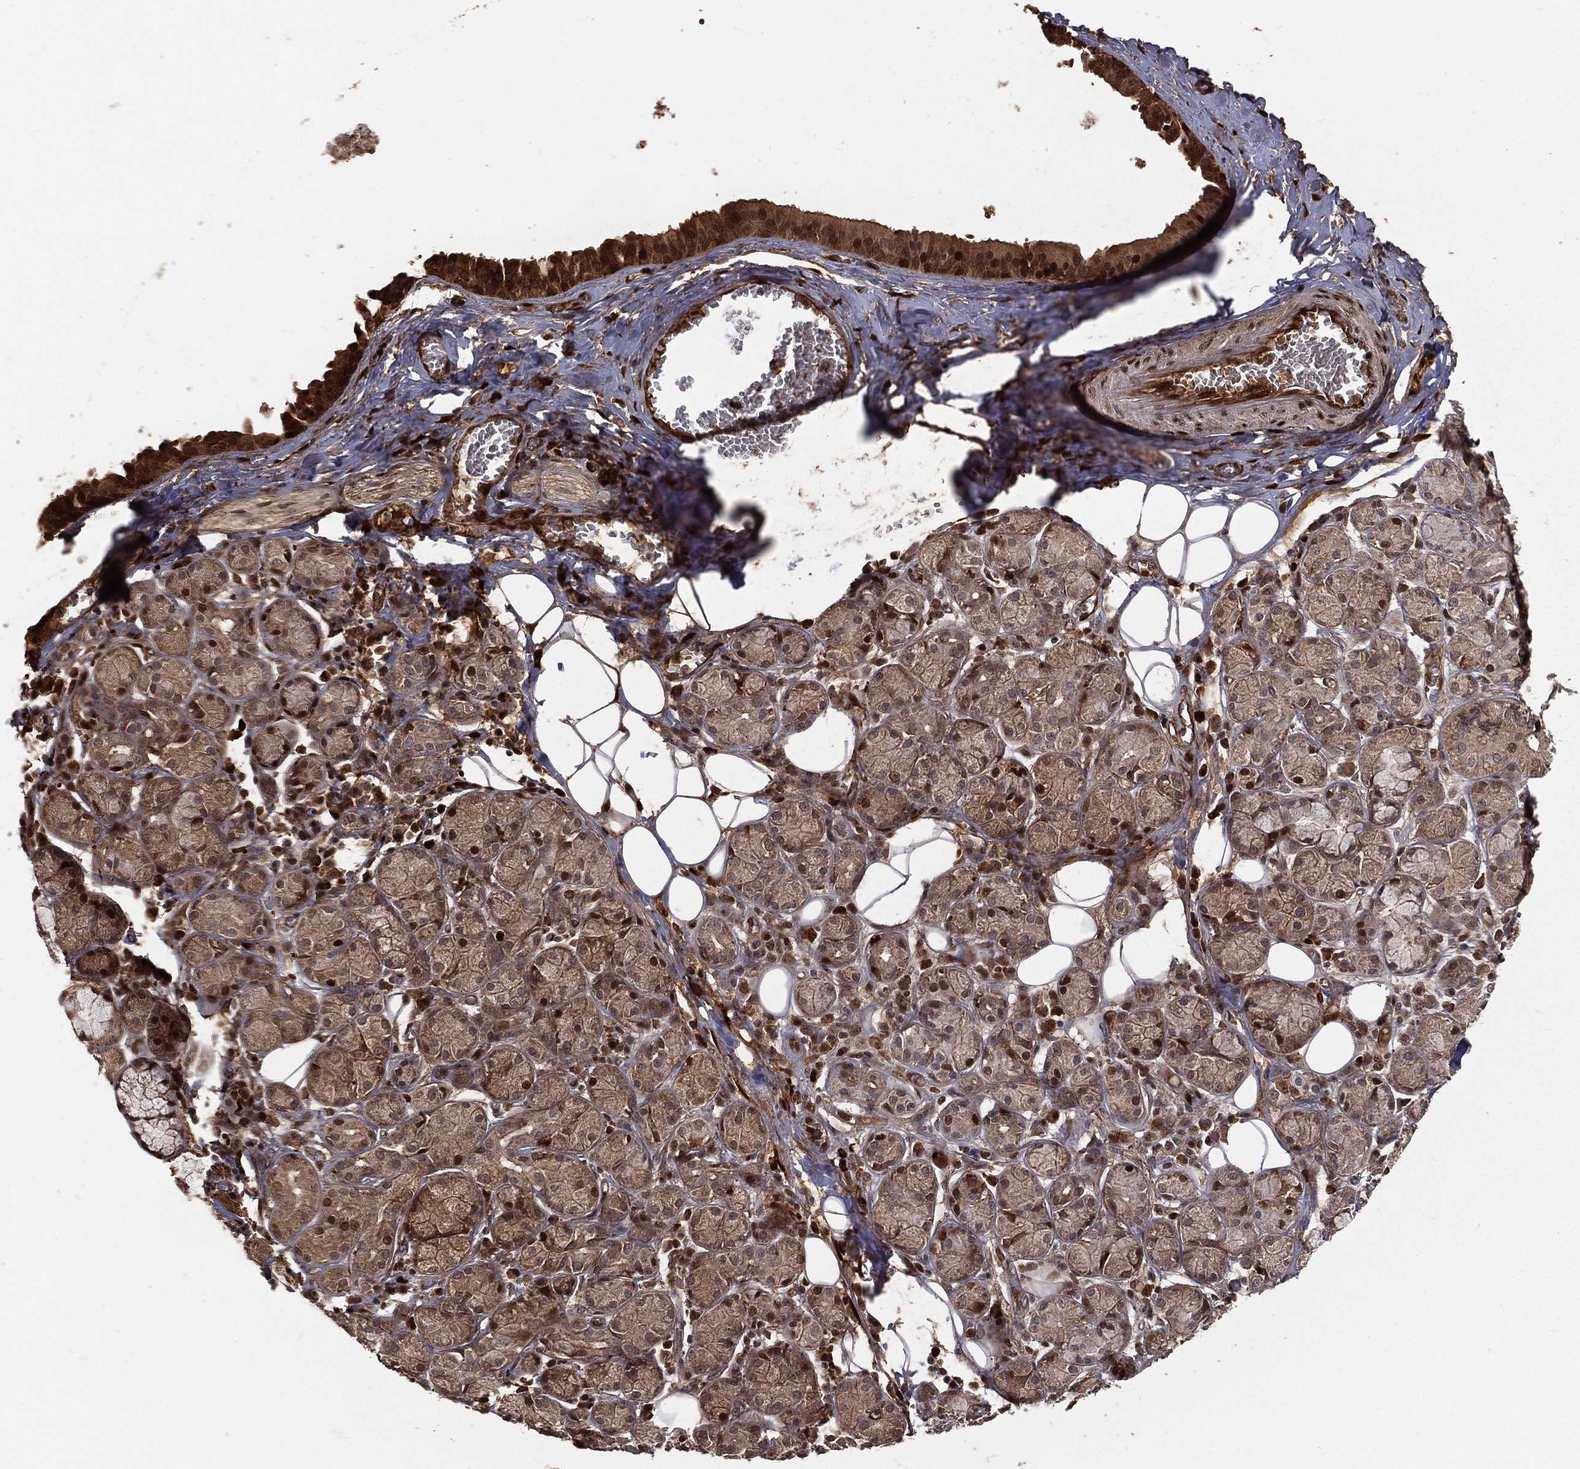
{"staining": {"intensity": "strong", "quantity": "<25%", "location": "nuclear"}, "tissue": "salivary gland", "cell_type": "Glandular cells", "image_type": "normal", "snomed": [{"axis": "morphology", "description": "Normal tissue, NOS"}, {"axis": "topography", "description": "Salivary gland"}], "caption": "Immunohistochemical staining of normal salivary gland exhibits medium levels of strong nuclear expression in about <25% of glandular cells. The protein of interest is stained brown, and the nuclei are stained in blue (DAB IHC with brightfield microscopy, high magnification).", "gene": "MAPK1", "patient": {"sex": "male", "age": 71}}